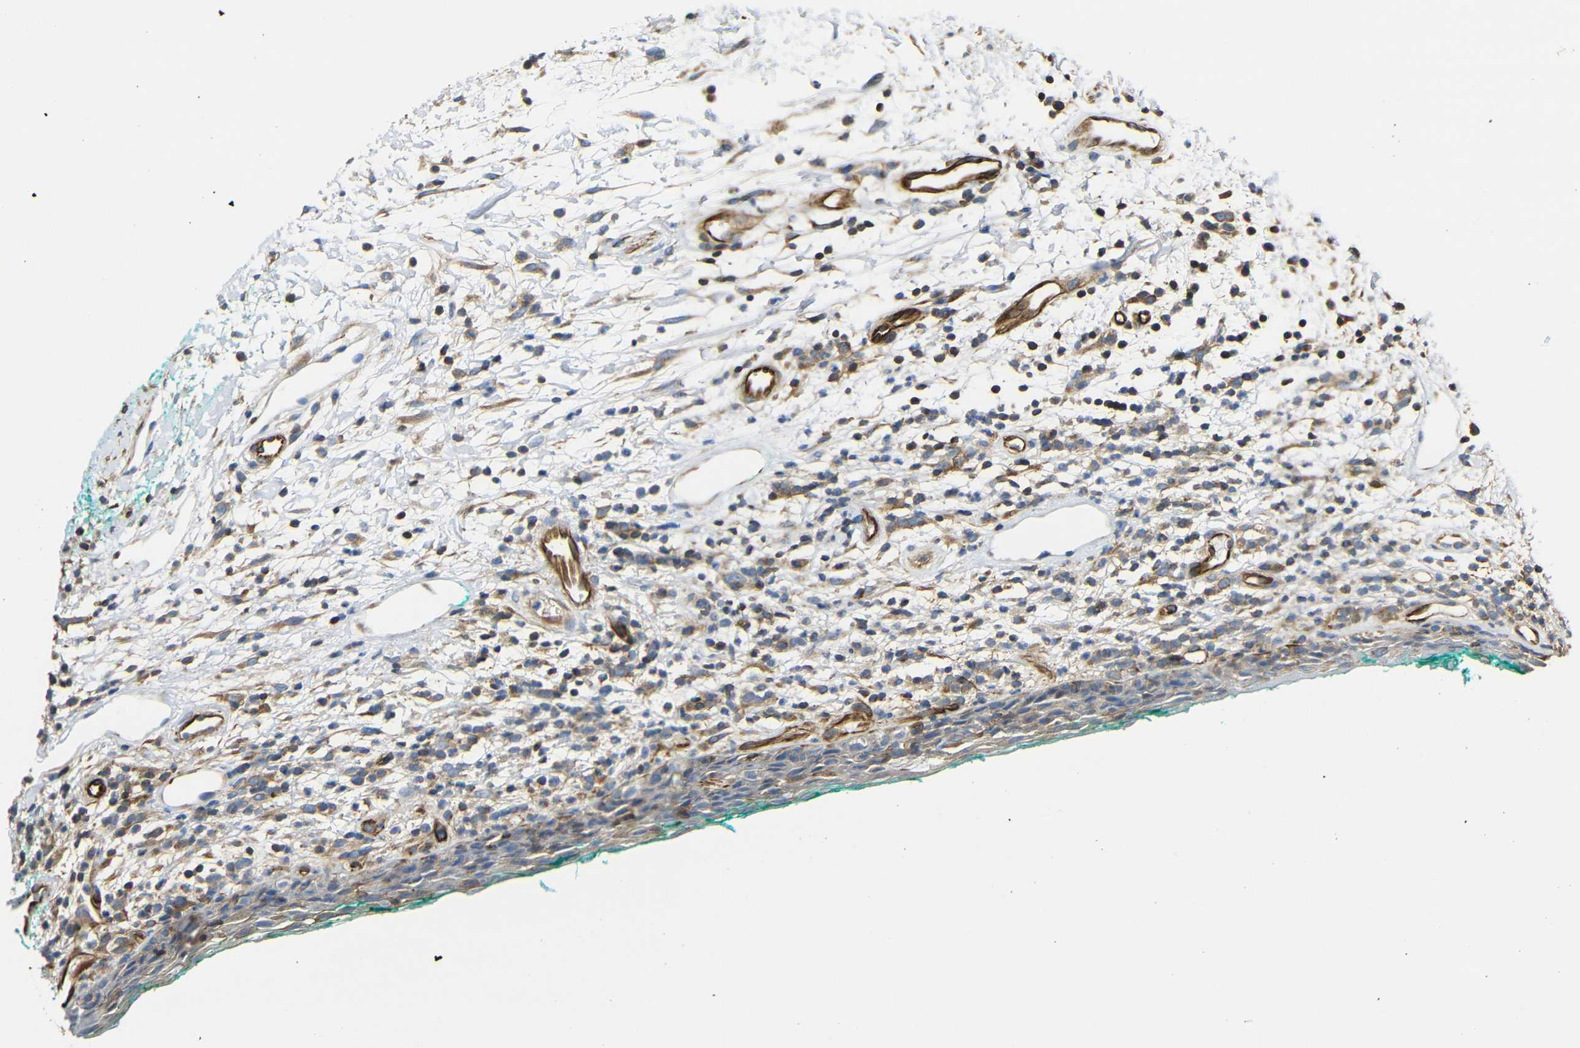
{"staining": {"intensity": "weak", "quantity": ">75%", "location": "cytoplasmic/membranous"}, "tissue": "oral mucosa", "cell_type": "Squamous epithelial cells", "image_type": "normal", "snomed": [{"axis": "morphology", "description": "Normal tissue, NOS"}, {"axis": "topography", "description": "Skeletal muscle"}, {"axis": "topography", "description": "Oral tissue"}, {"axis": "topography", "description": "Peripheral nerve tissue"}], "caption": "IHC micrograph of unremarkable oral mucosa: human oral mucosa stained using immunohistochemistry (IHC) exhibits low levels of weak protein expression localized specifically in the cytoplasmic/membranous of squamous epithelial cells, appearing as a cytoplasmic/membranous brown color.", "gene": "IGSF10", "patient": {"sex": "female", "age": 84}}